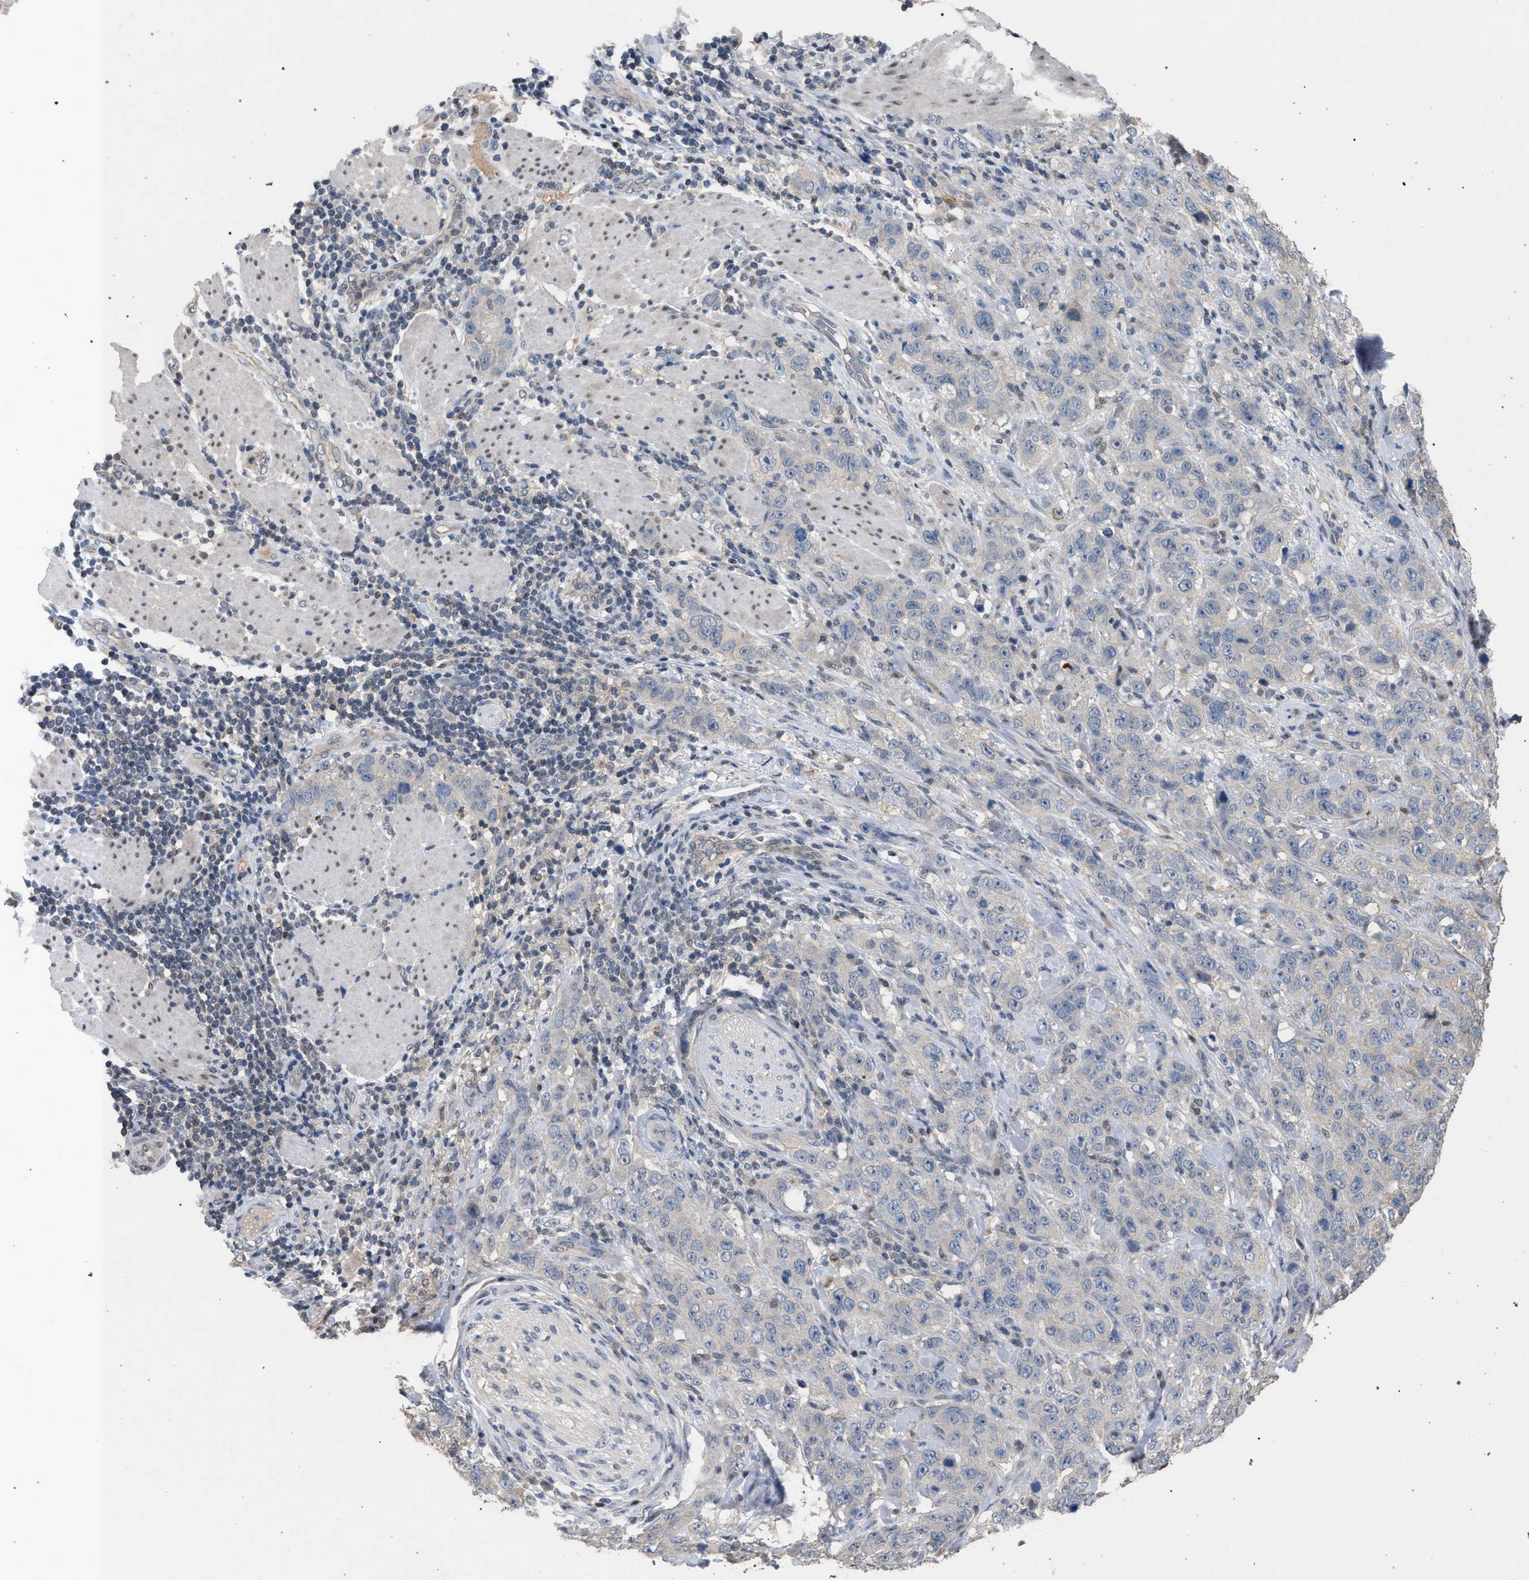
{"staining": {"intensity": "negative", "quantity": "none", "location": "none"}, "tissue": "stomach cancer", "cell_type": "Tumor cells", "image_type": "cancer", "snomed": [{"axis": "morphology", "description": "Adenocarcinoma, NOS"}, {"axis": "topography", "description": "Stomach"}], "caption": "Human stomach adenocarcinoma stained for a protein using IHC demonstrates no positivity in tumor cells.", "gene": "TECPR1", "patient": {"sex": "male", "age": 48}}